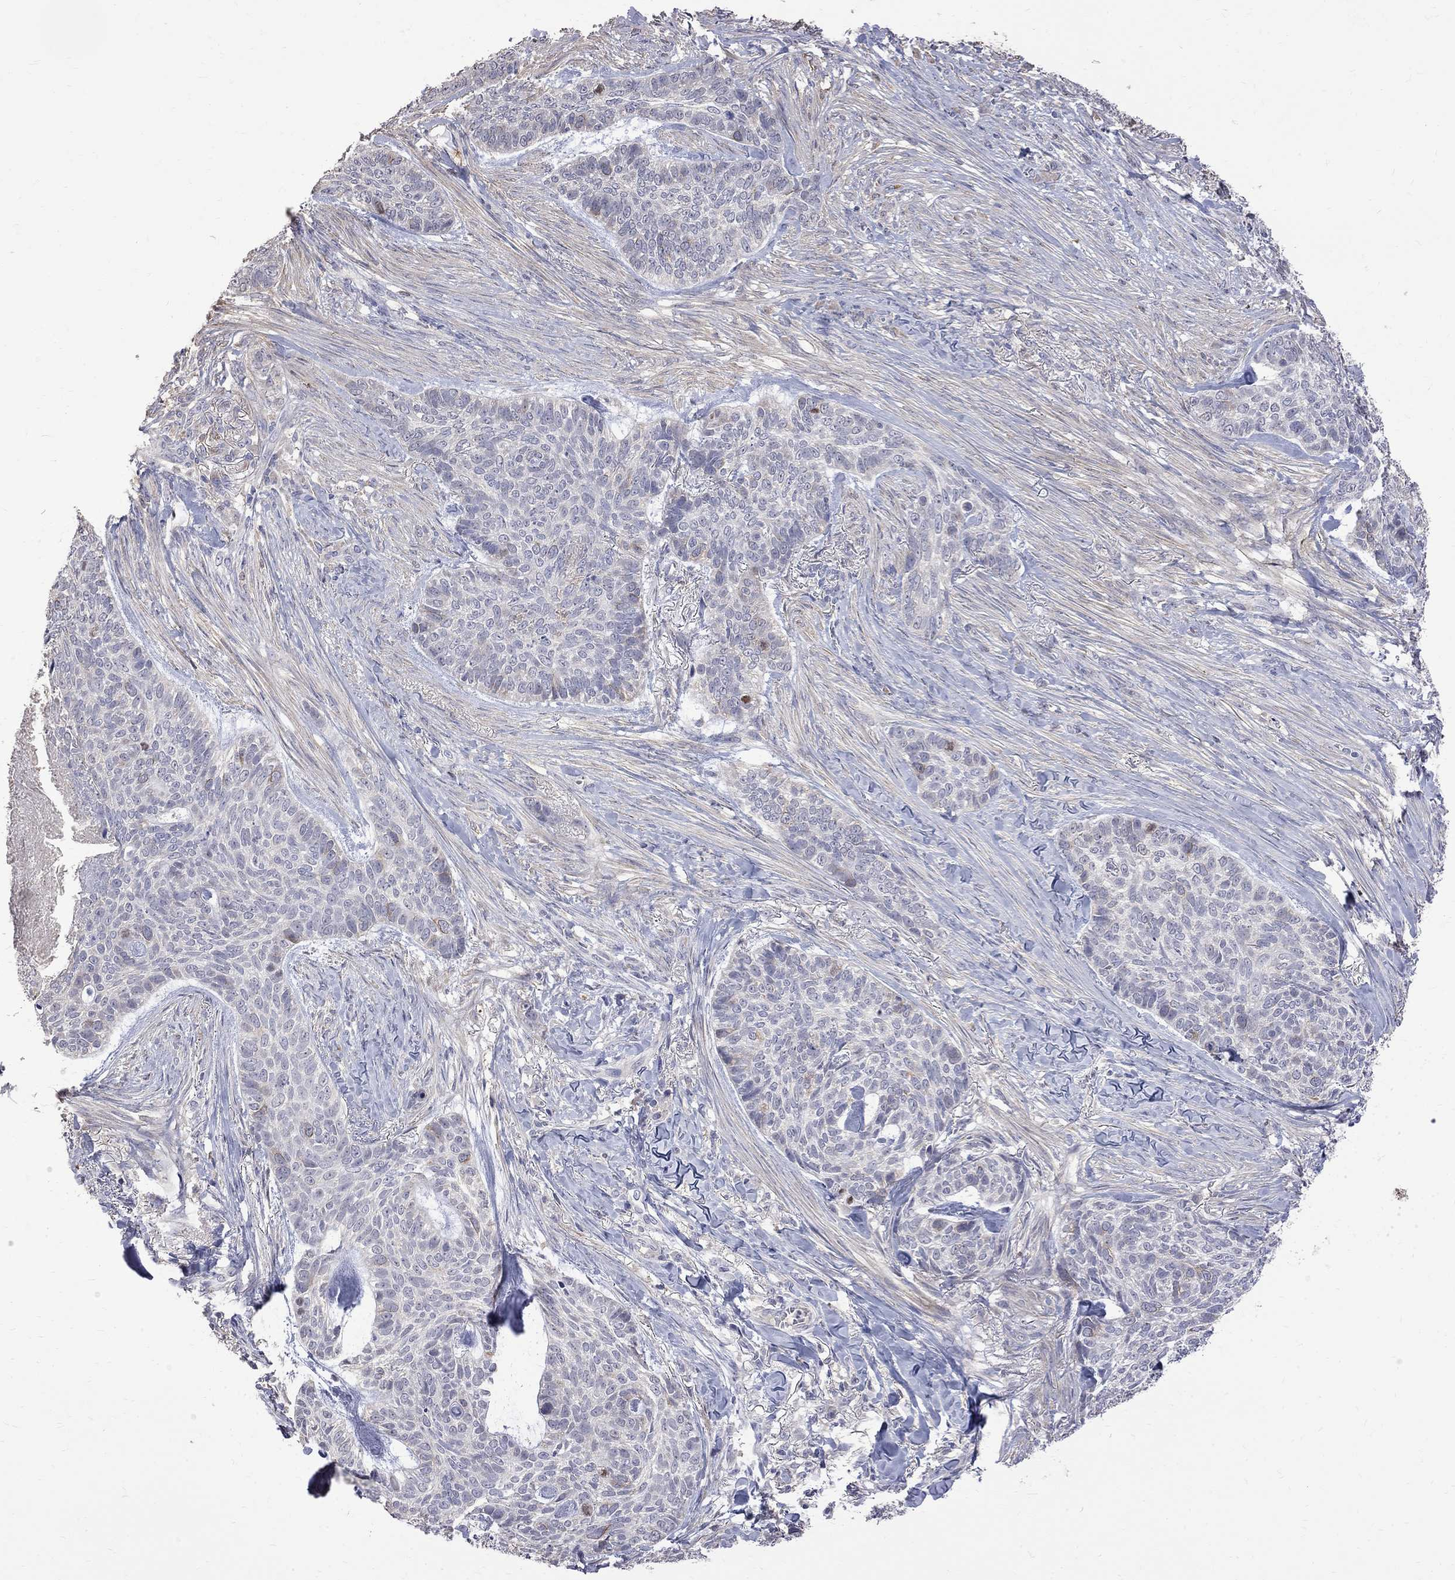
{"staining": {"intensity": "negative", "quantity": "none", "location": "none"}, "tissue": "skin cancer", "cell_type": "Tumor cells", "image_type": "cancer", "snomed": [{"axis": "morphology", "description": "Basal cell carcinoma"}, {"axis": "topography", "description": "Skin"}], "caption": "Histopathology image shows no significant protein positivity in tumor cells of skin basal cell carcinoma.", "gene": "CKAP2", "patient": {"sex": "female", "age": 69}}